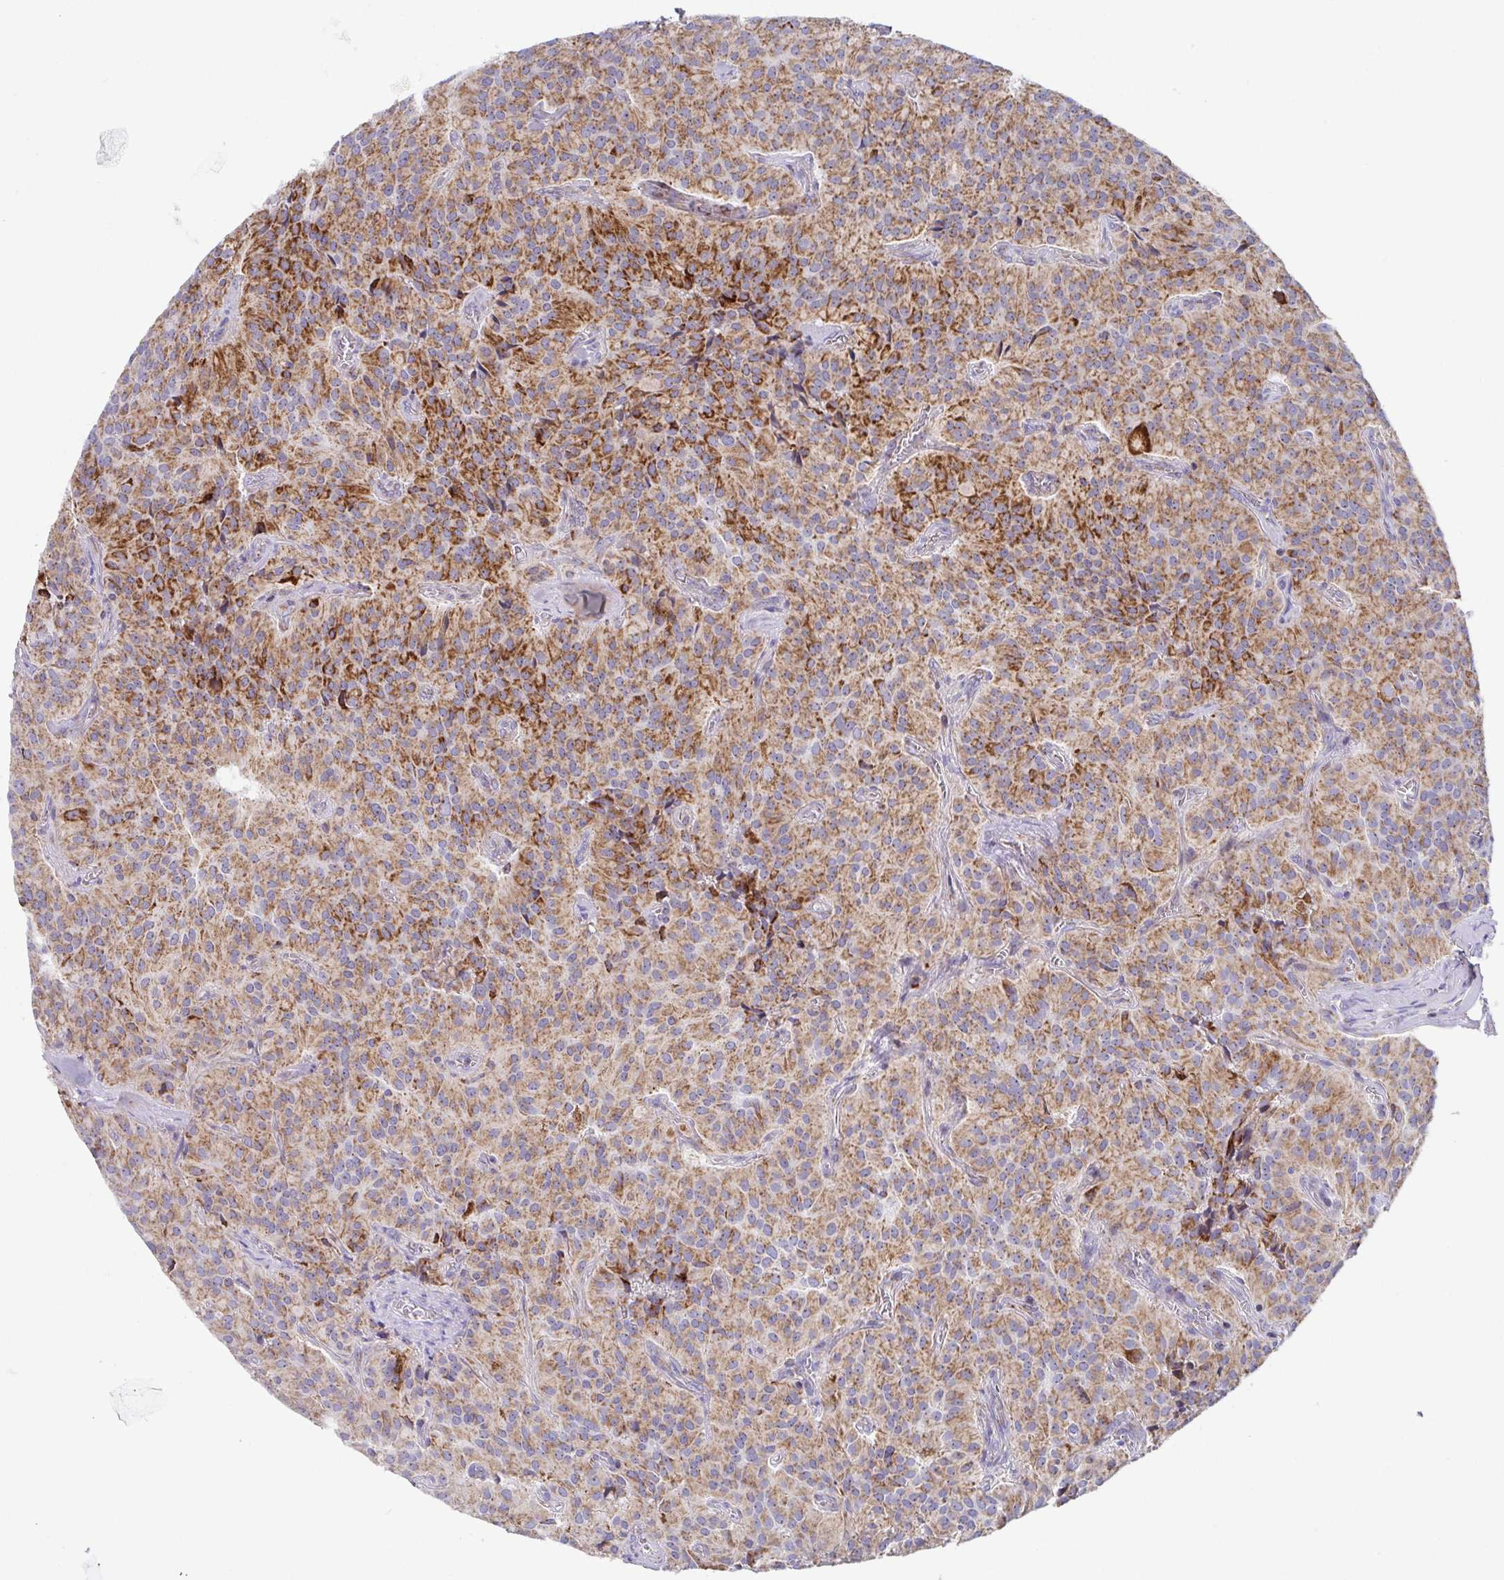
{"staining": {"intensity": "moderate", "quantity": ">75%", "location": "cytoplasmic/membranous"}, "tissue": "glioma", "cell_type": "Tumor cells", "image_type": "cancer", "snomed": [{"axis": "morphology", "description": "Glioma, malignant, Low grade"}, {"axis": "topography", "description": "Brain"}], "caption": "DAB (3,3'-diaminobenzidine) immunohistochemical staining of glioma shows moderate cytoplasmic/membranous protein staining in about >75% of tumor cells.", "gene": "ATP5MJ", "patient": {"sex": "male", "age": 42}}